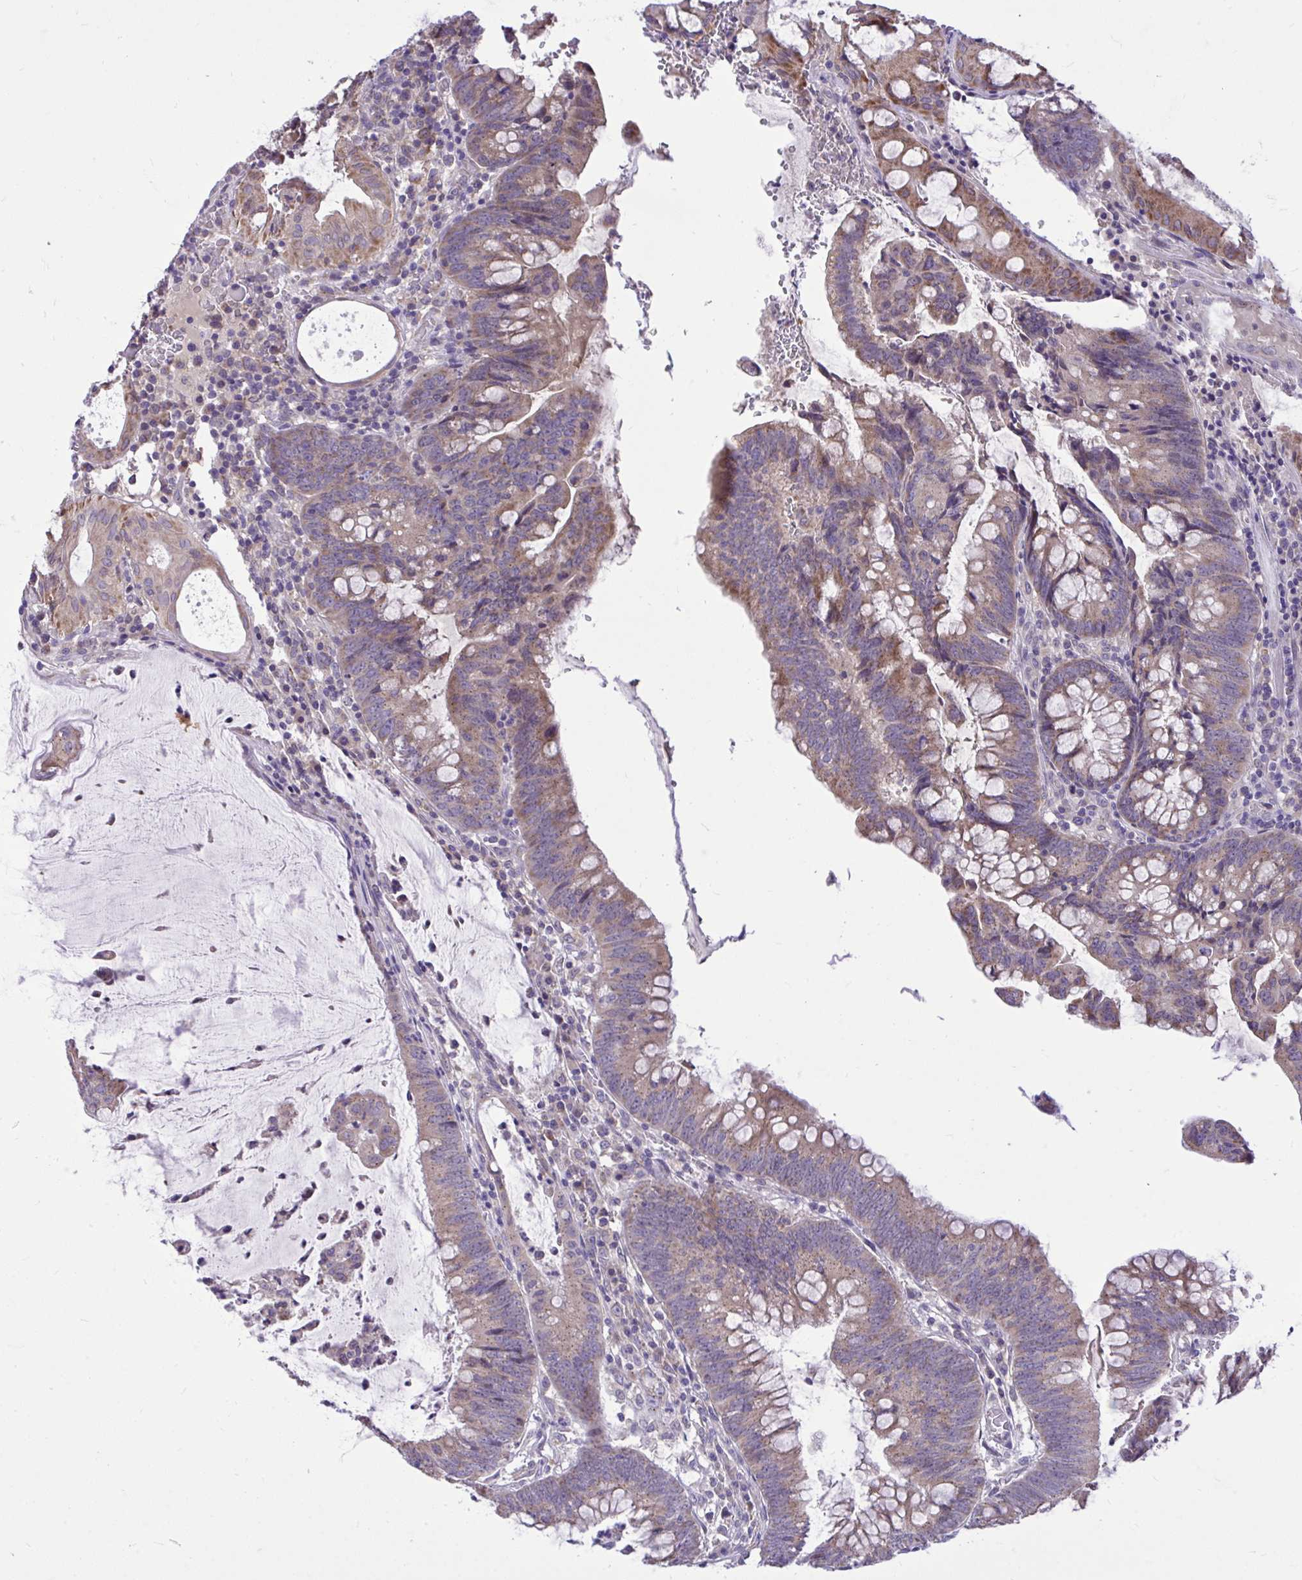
{"staining": {"intensity": "weak", "quantity": "25%-75%", "location": "cytoplasmic/membranous"}, "tissue": "colorectal cancer", "cell_type": "Tumor cells", "image_type": "cancer", "snomed": [{"axis": "morphology", "description": "Adenocarcinoma, NOS"}, {"axis": "topography", "description": "Colon"}], "caption": "Protein staining of colorectal adenocarcinoma tissue shows weak cytoplasmic/membranous positivity in approximately 25%-75% of tumor cells. (DAB IHC, brown staining for protein, blue staining for nuclei).", "gene": "CEACAM18", "patient": {"sex": "male", "age": 62}}